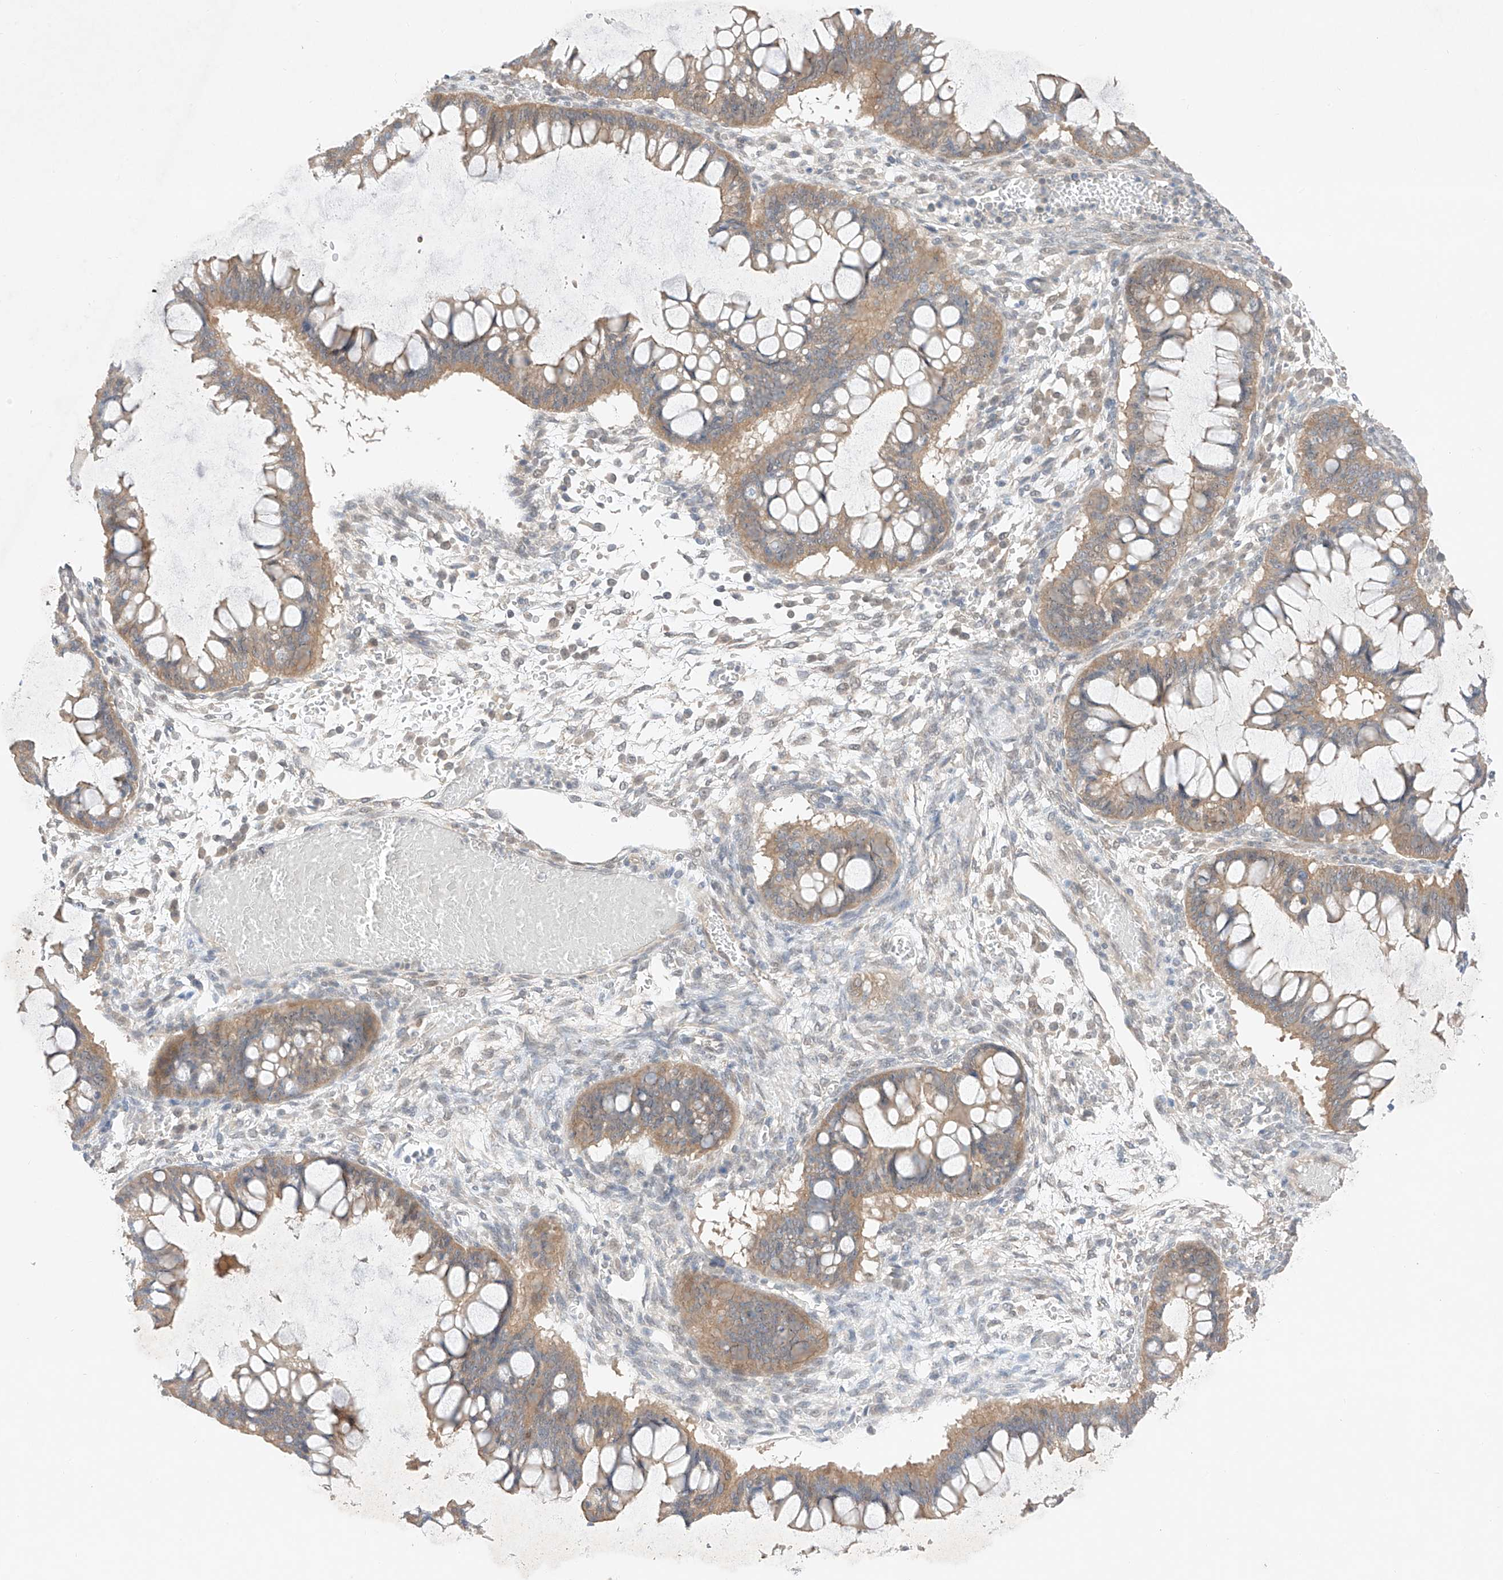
{"staining": {"intensity": "moderate", "quantity": "25%-75%", "location": "cytoplasmic/membranous"}, "tissue": "ovarian cancer", "cell_type": "Tumor cells", "image_type": "cancer", "snomed": [{"axis": "morphology", "description": "Cystadenocarcinoma, mucinous, NOS"}, {"axis": "topography", "description": "Ovary"}], "caption": "Mucinous cystadenocarcinoma (ovarian) stained with a protein marker reveals moderate staining in tumor cells.", "gene": "IL22RA2", "patient": {"sex": "female", "age": 73}}